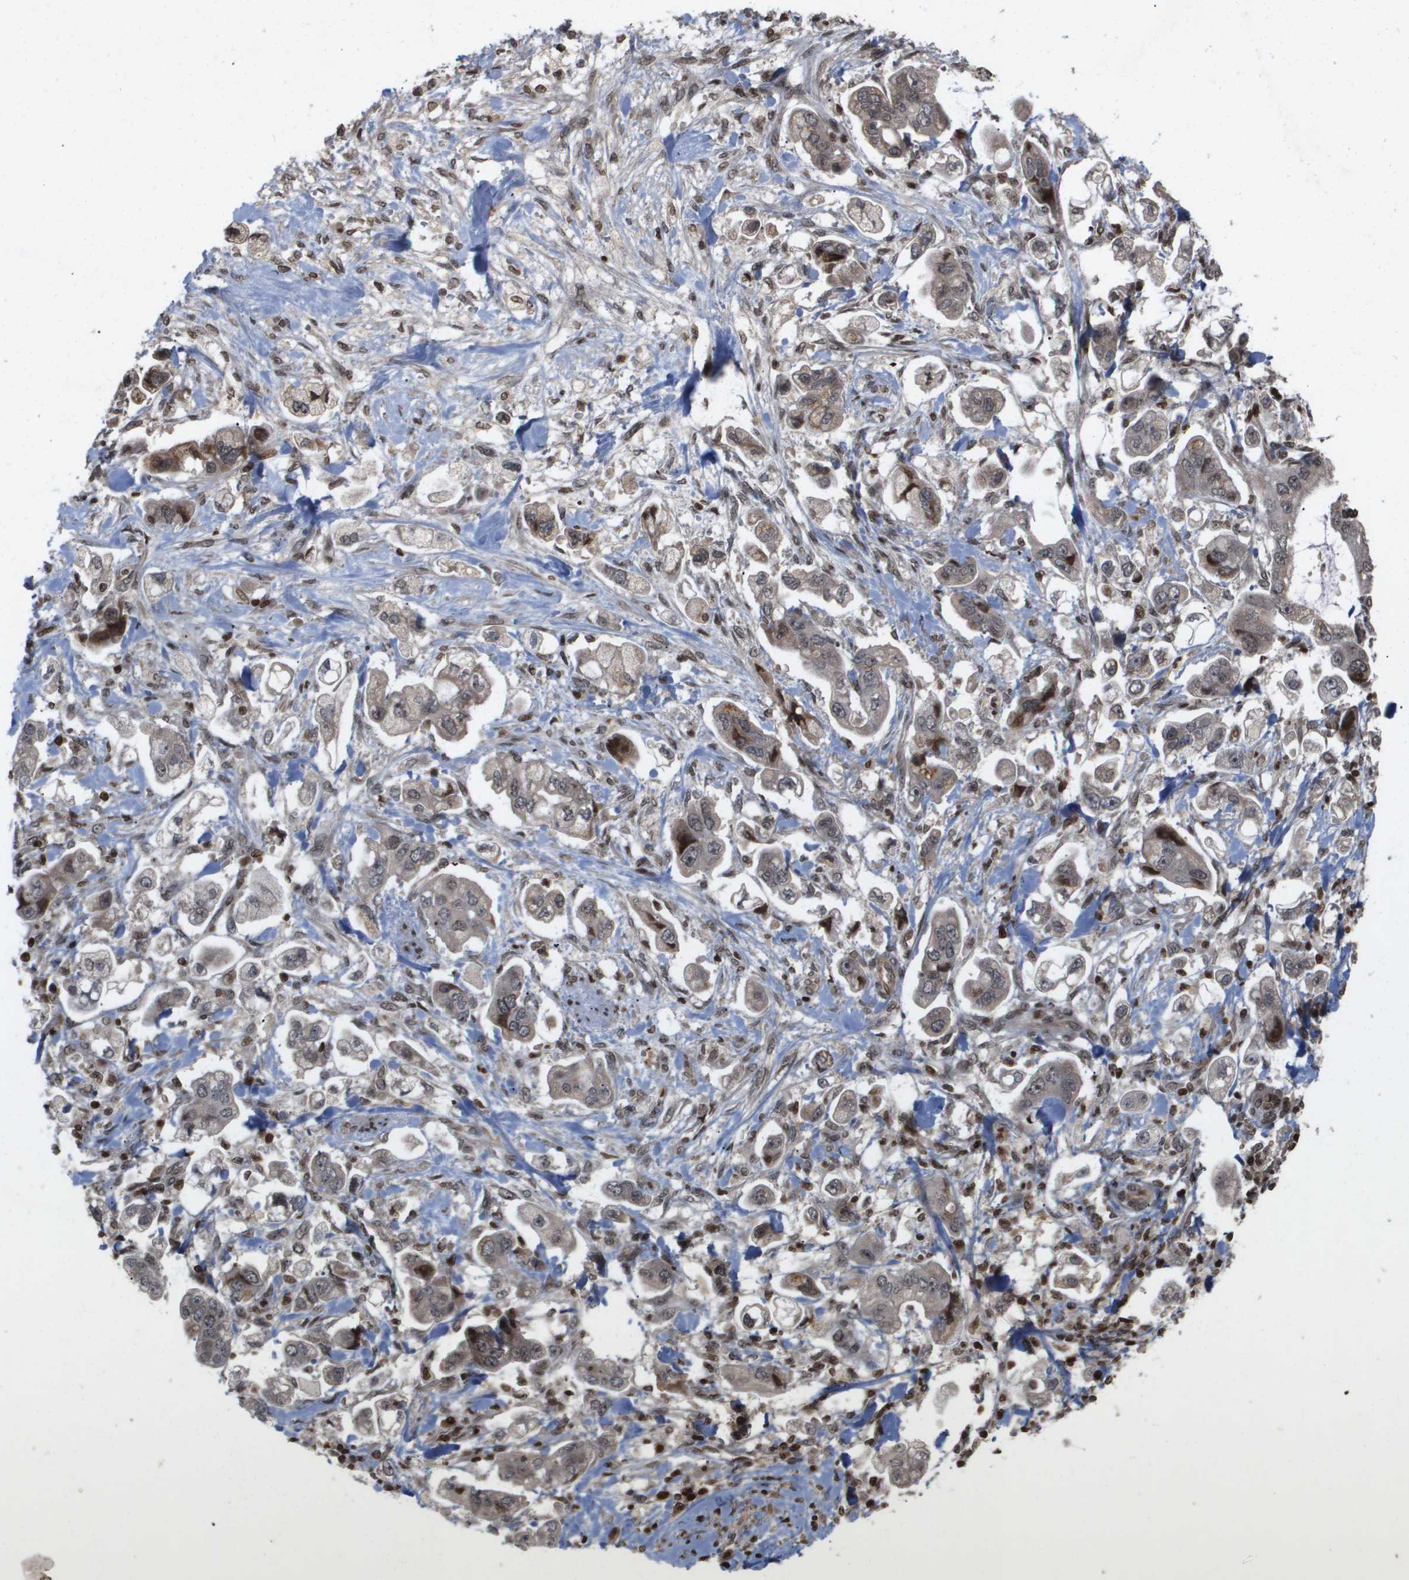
{"staining": {"intensity": "moderate", "quantity": "<25%", "location": "cytoplasmic/membranous"}, "tissue": "stomach cancer", "cell_type": "Tumor cells", "image_type": "cancer", "snomed": [{"axis": "morphology", "description": "Adenocarcinoma, NOS"}, {"axis": "topography", "description": "Stomach"}], "caption": "Human stomach cancer stained with a brown dye shows moderate cytoplasmic/membranous positive expression in approximately <25% of tumor cells.", "gene": "HSPA6", "patient": {"sex": "male", "age": 62}}